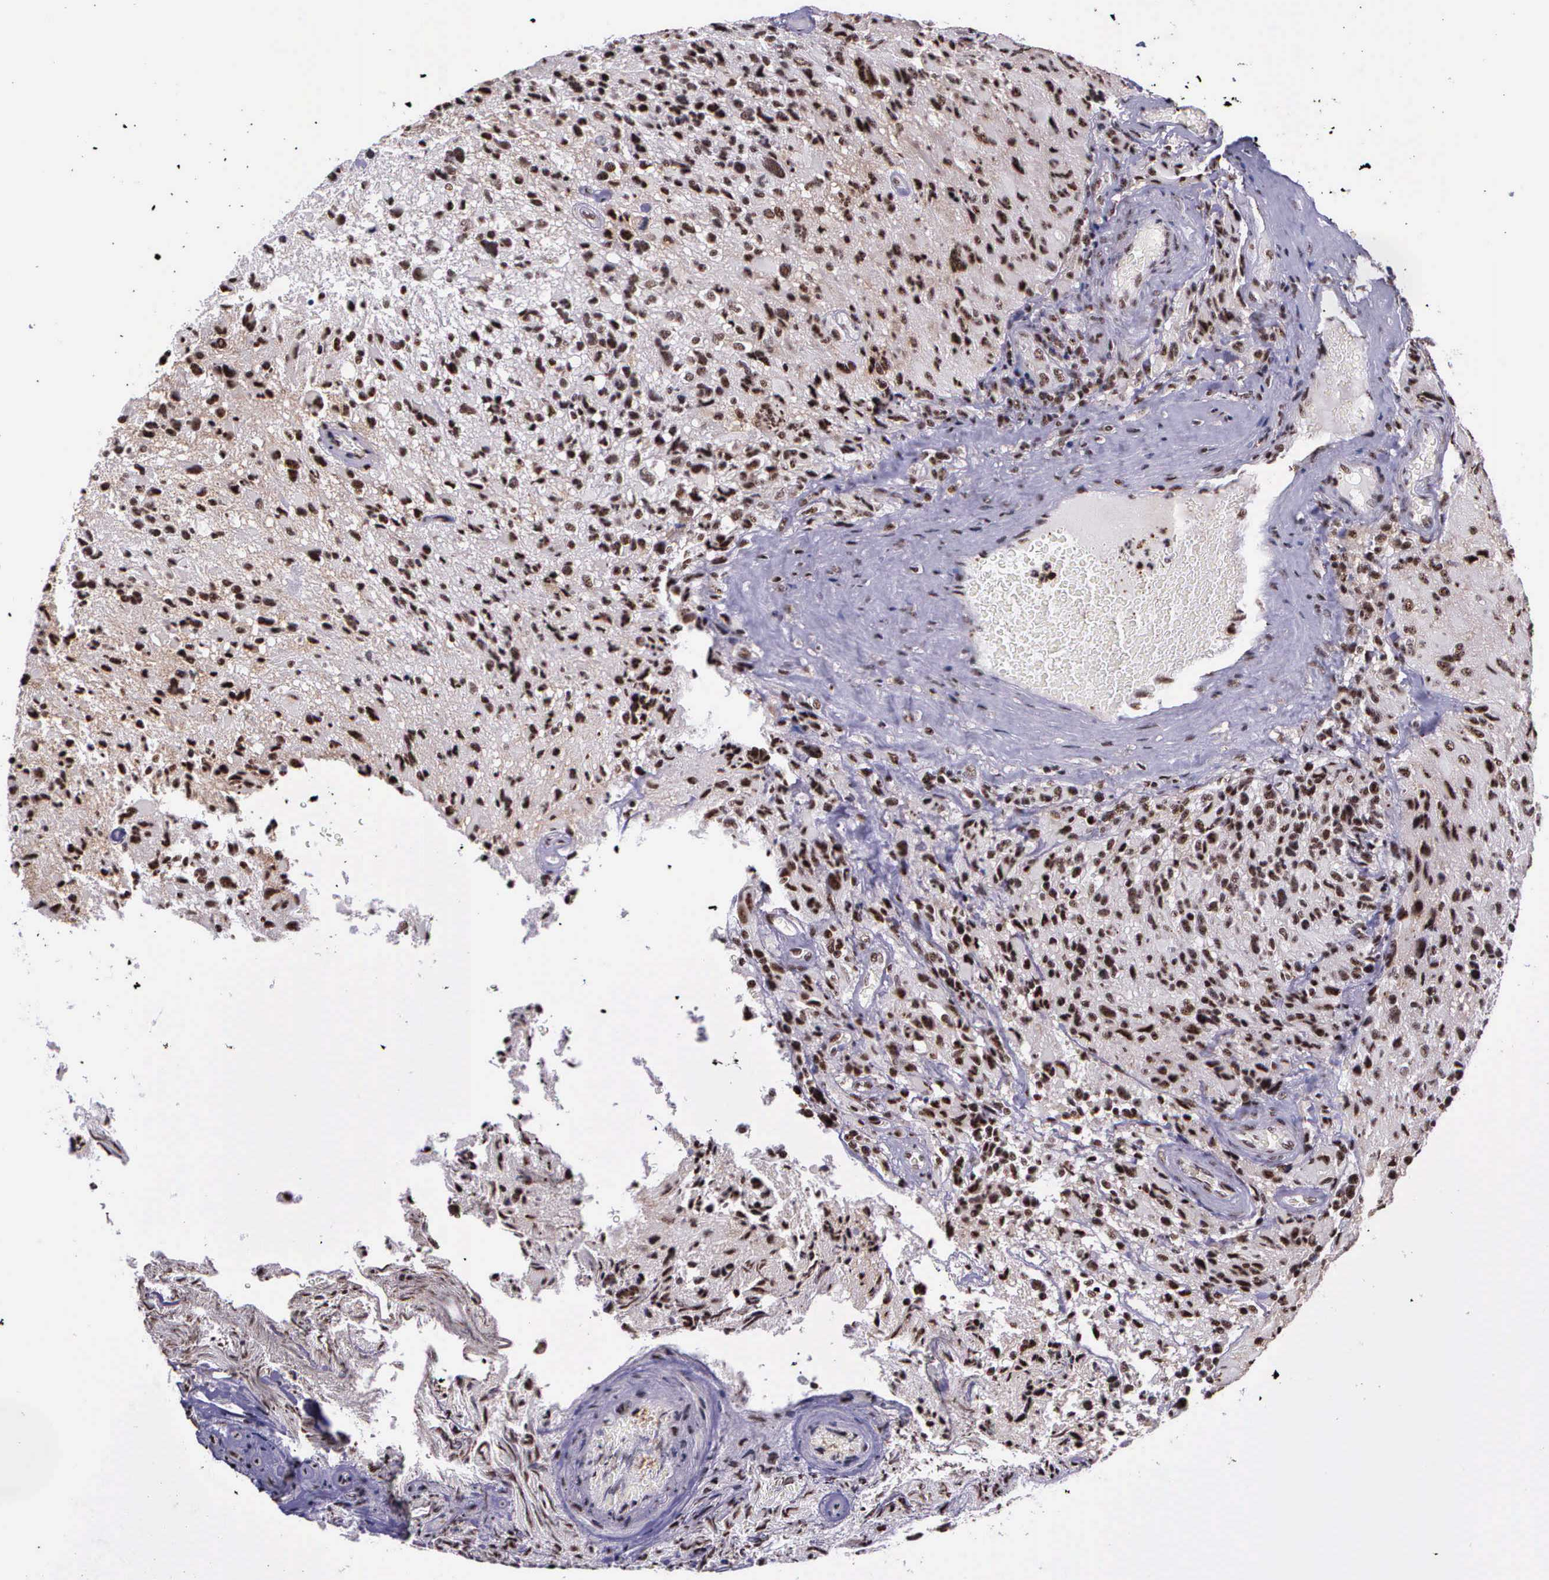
{"staining": {"intensity": "moderate", "quantity": ">75%", "location": "nuclear"}, "tissue": "glioma", "cell_type": "Tumor cells", "image_type": "cancer", "snomed": [{"axis": "morphology", "description": "Glioma, malignant, High grade"}, {"axis": "topography", "description": "Brain"}], "caption": "Malignant high-grade glioma tissue exhibits moderate nuclear staining in approximately >75% of tumor cells", "gene": "FAM47A", "patient": {"sex": "male", "age": 69}}